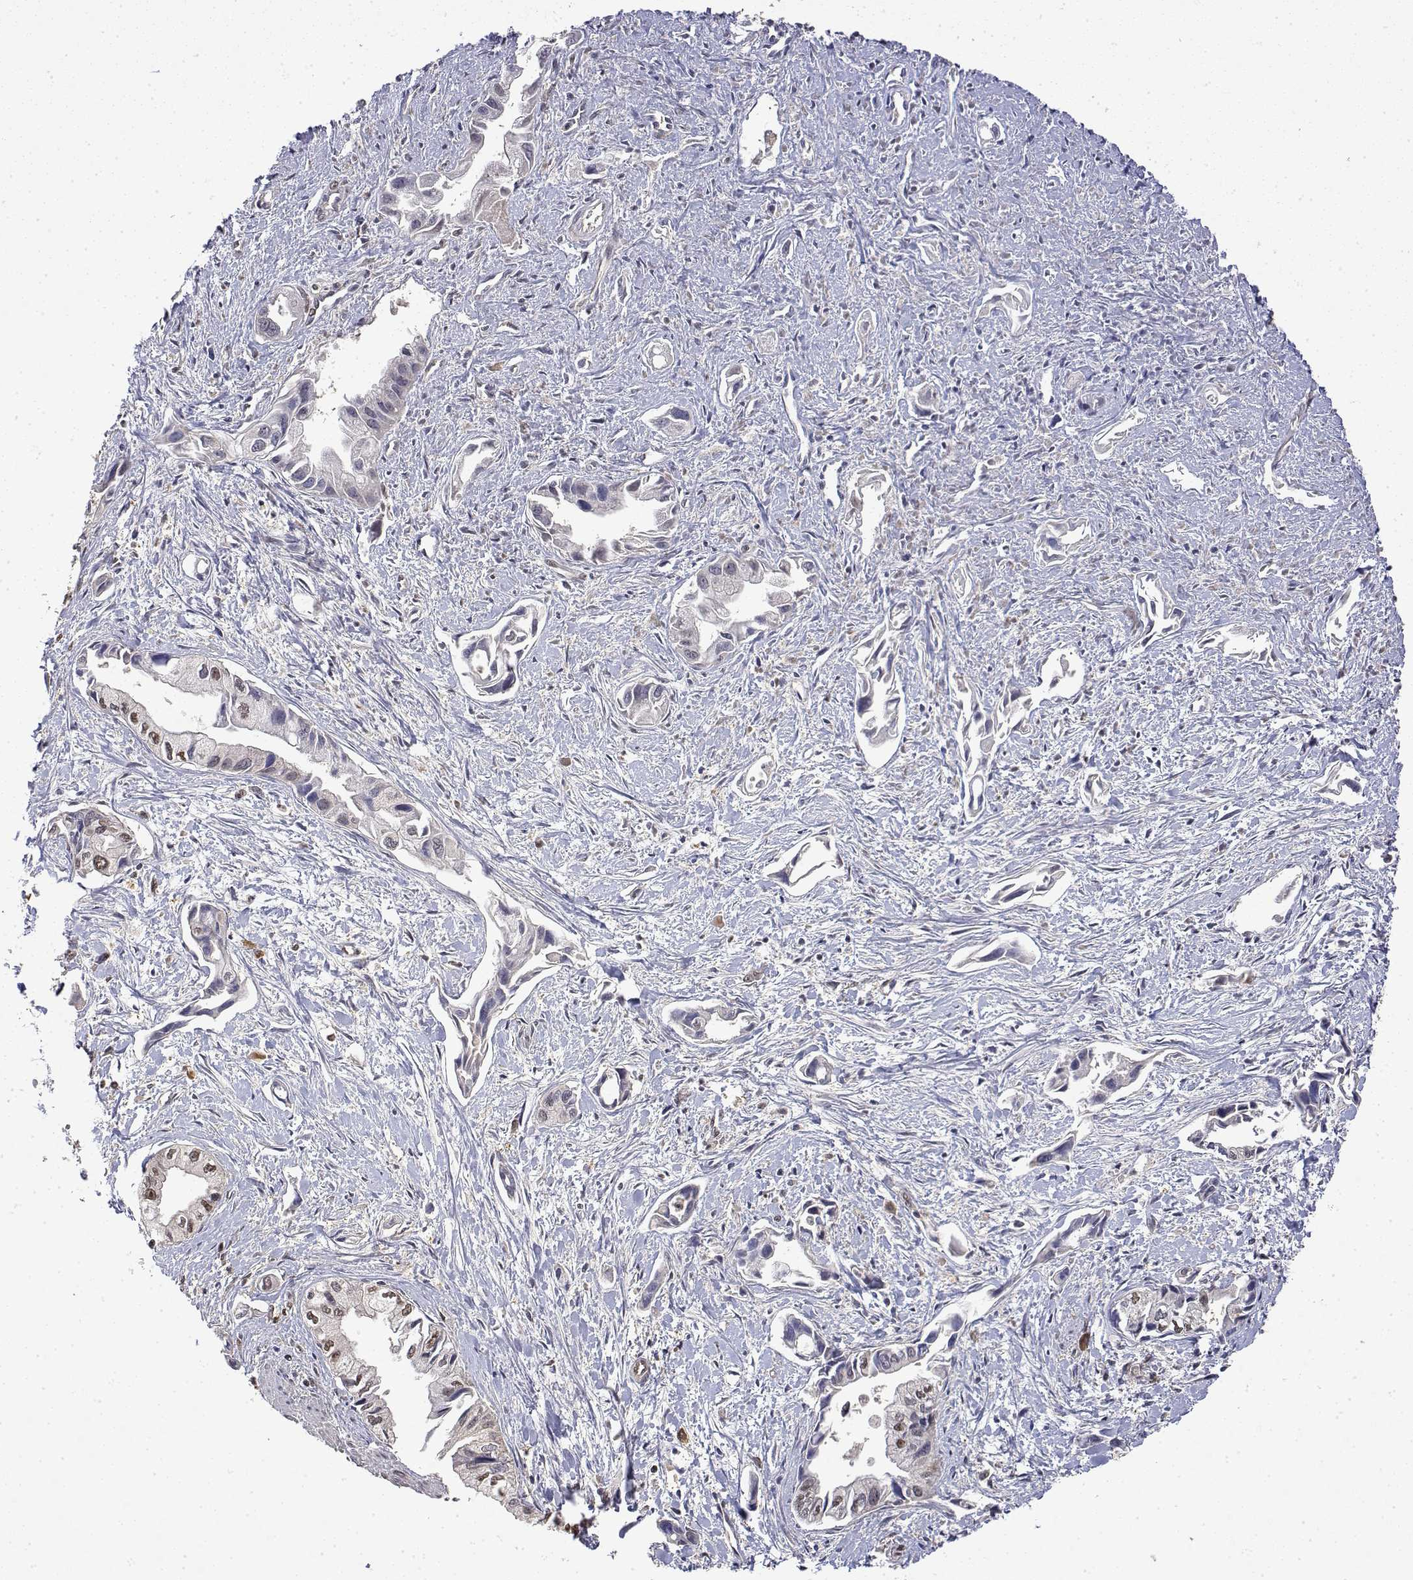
{"staining": {"intensity": "moderate", "quantity": "<25%", "location": "nuclear"}, "tissue": "pancreatic cancer", "cell_type": "Tumor cells", "image_type": "cancer", "snomed": [{"axis": "morphology", "description": "Adenocarcinoma, NOS"}, {"axis": "topography", "description": "Pancreas"}], "caption": "An IHC micrograph of tumor tissue is shown. Protein staining in brown highlights moderate nuclear positivity in adenocarcinoma (pancreatic) within tumor cells.", "gene": "TPI1", "patient": {"sex": "female", "age": 61}}